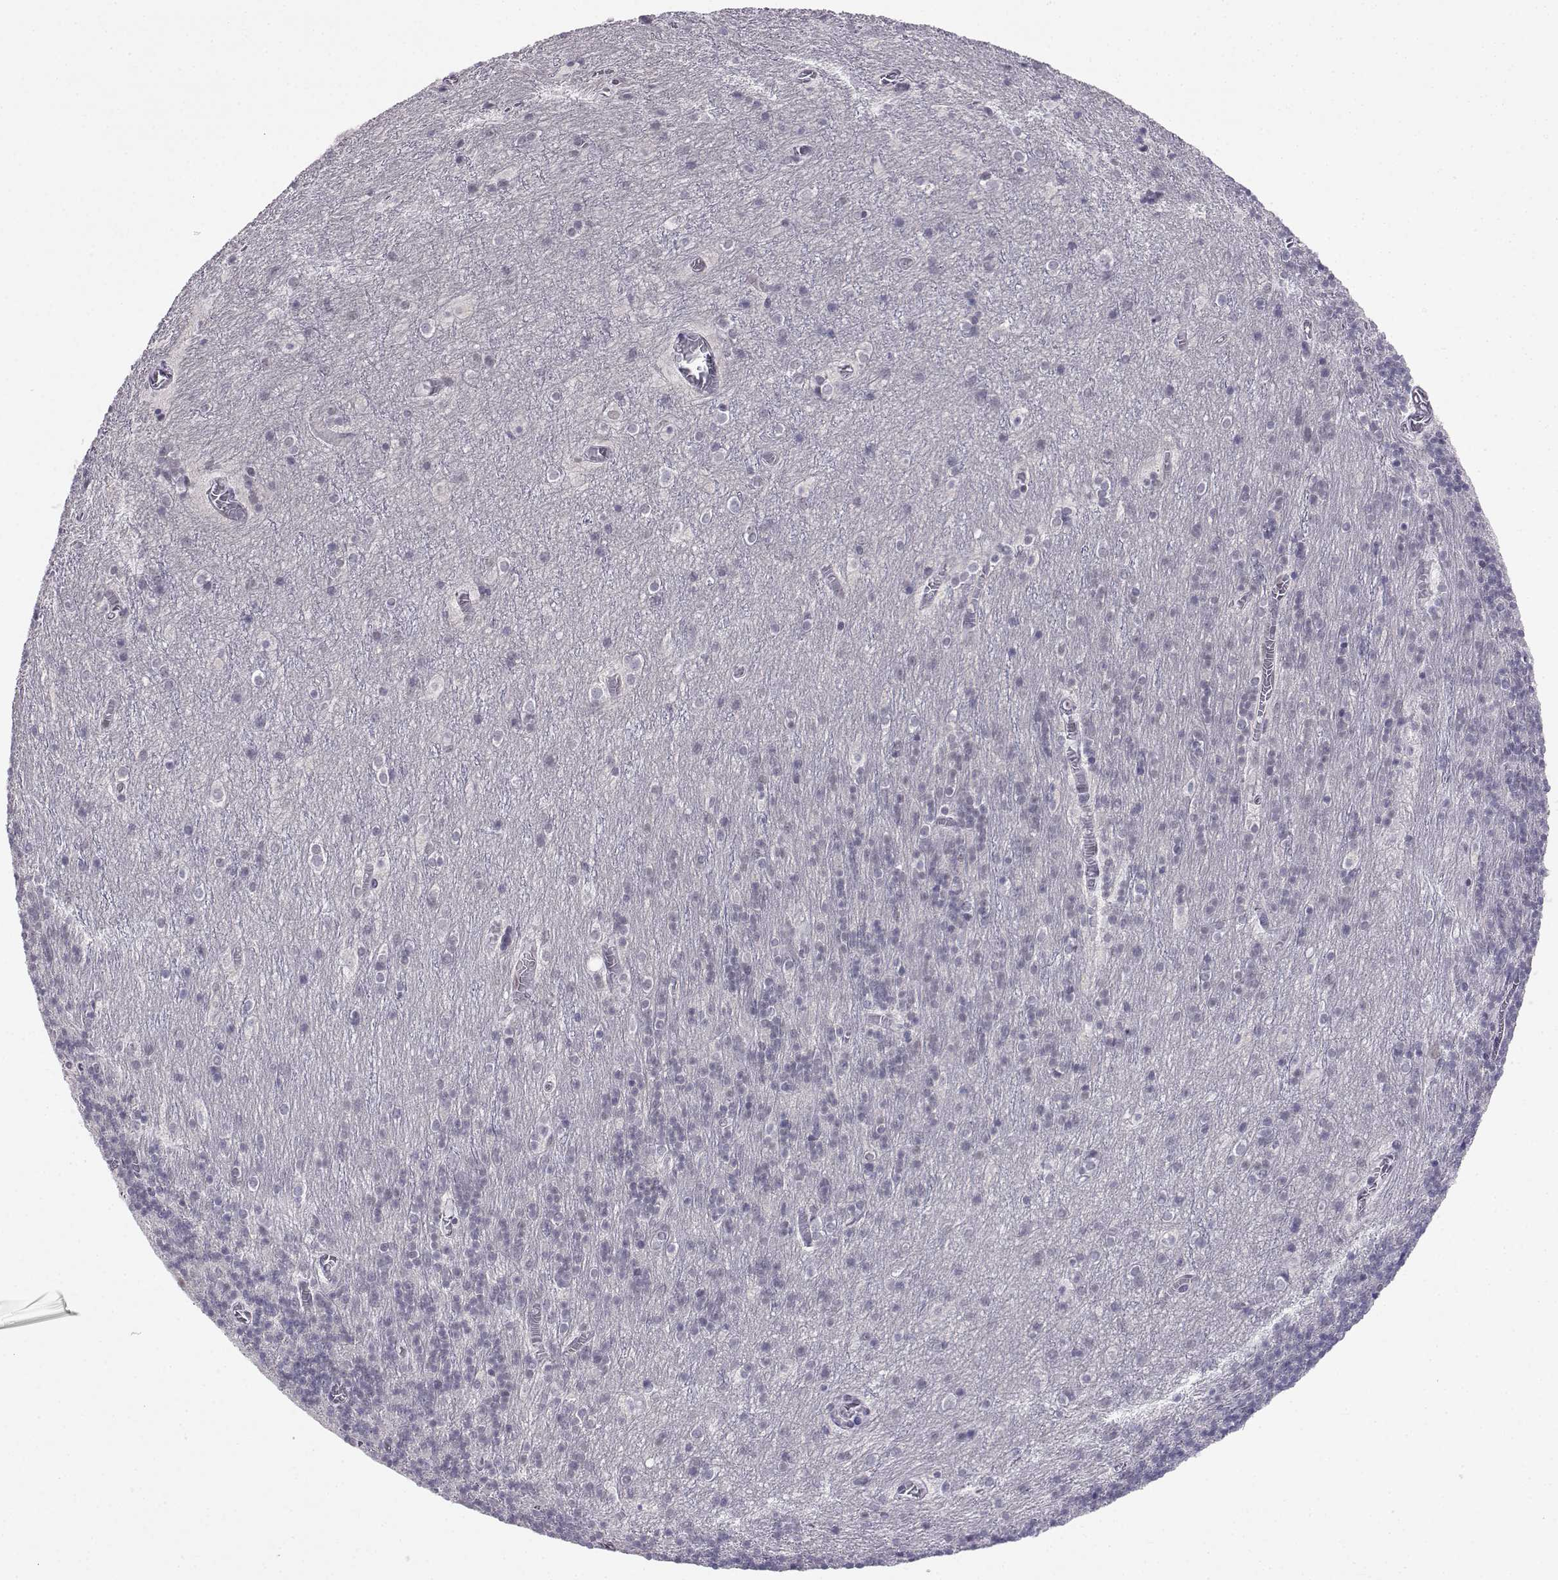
{"staining": {"intensity": "negative", "quantity": "none", "location": "none"}, "tissue": "cerebellum", "cell_type": "Cells in granular layer", "image_type": "normal", "snomed": [{"axis": "morphology", "description": "Normal tissue, NOS"}, {"axis": "topography", "description": "Cerebellum"}], "caption": "IHC photomicrograph of normal cerebellum stained for a protein (brown), which shows no staining in cells in granular layer. (IHC, brightfield microscopy, high magnification).", "gene": "MED26", "patient": {"sex": "male", "age": 70}}